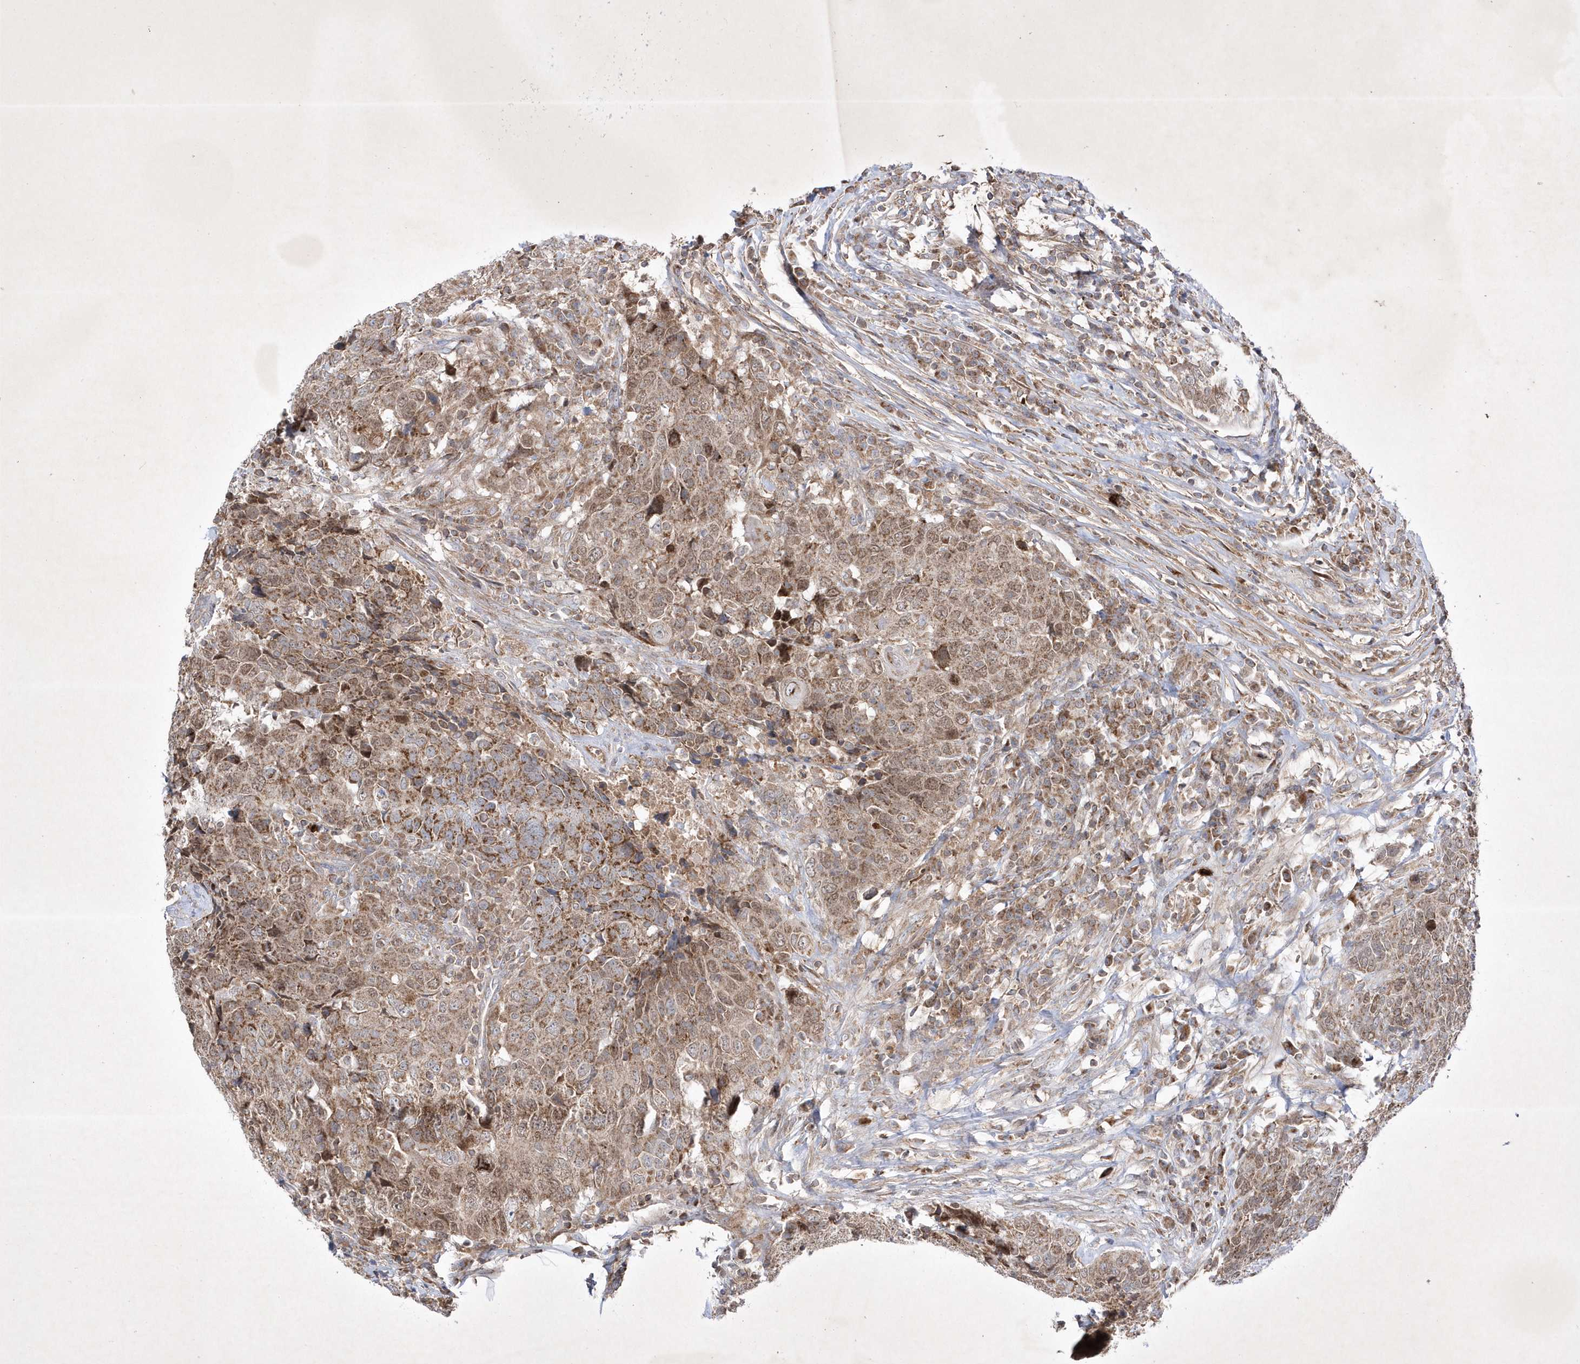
{"staining": {"intensity": "moderate", "quantity": ">75%", "location": "cytoplasmic/membranous,nuclear"}, "tissue": "head and neck cancer", "cell_type": "Tumor cells", "image_type": "cancer", "snomed": [{"axis": "morphology", "description": "Squamous cell carcinoma, NOS"}, {"axis": "topography", "description": "Head-Neck"}], "caption": "Human head and neck cancer (squamous cell carcinoma) stained with a protein marker demonstrates moderate staining in tumor cells.", "gene": "OPA1", "patient": {"sex": "male", "age": 66}}